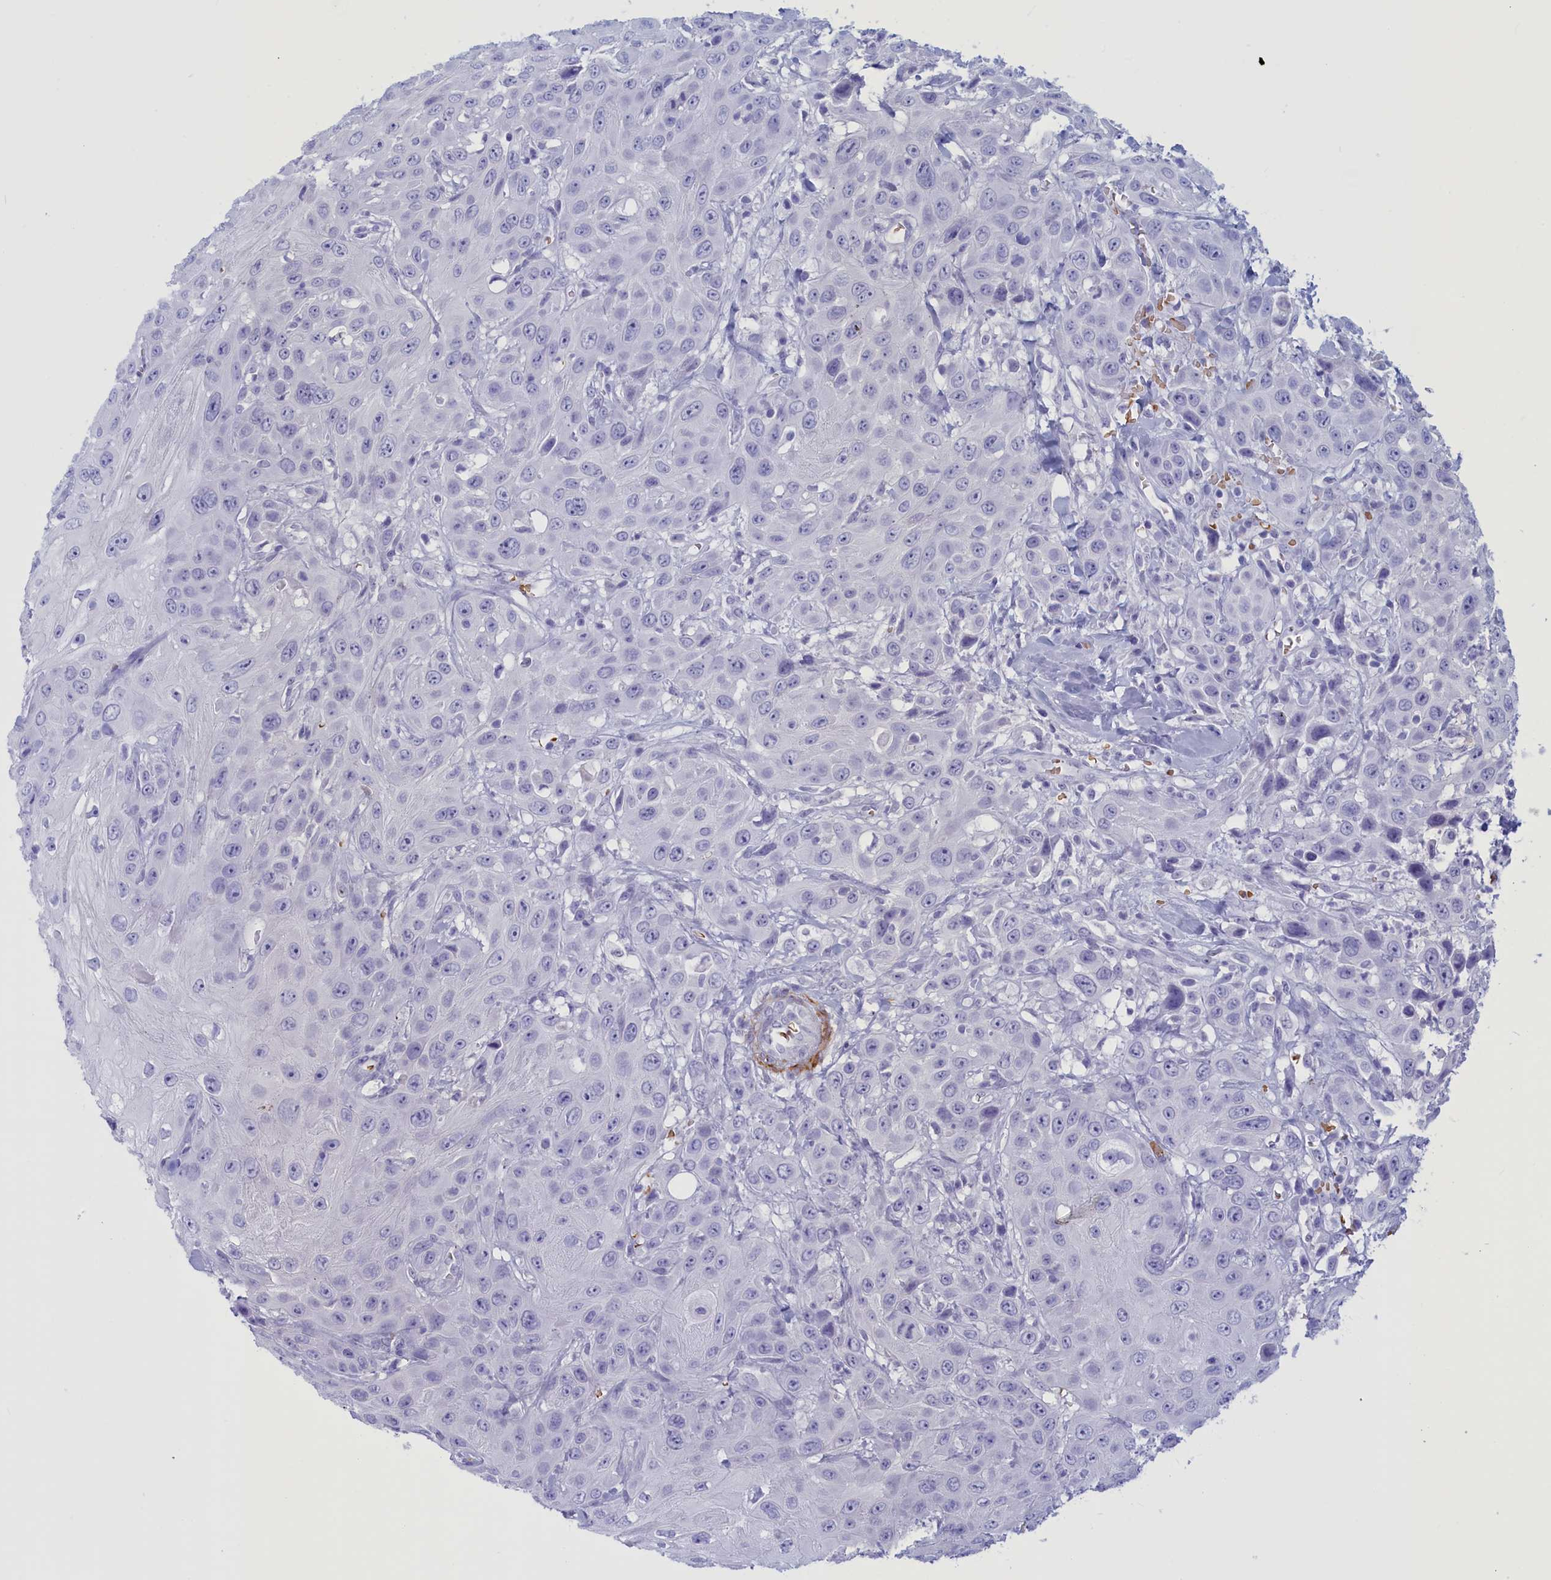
{"staining": {"intensity": "negative", "quantity": "none", "location": "none"}, "tissue": "head and neck cancer", "cell_type": "Tumor cells", "image_type": "cancer", "snomed": [{"axis": "morphology", "description": "Squamous cell carcinoma, NOS"}, {"axis": "topography", "description": "Head-Neck"}], "caption": "High magnification brightfield microscopy of head and neck cancer (squamous cell carcinoma) stained with DAB (brown) and counterstained with hematoxylin (blue): tumor cells show no significant expression.", "gene": "GAPDHS", "patient": {"sex": "male", "age": 81}}